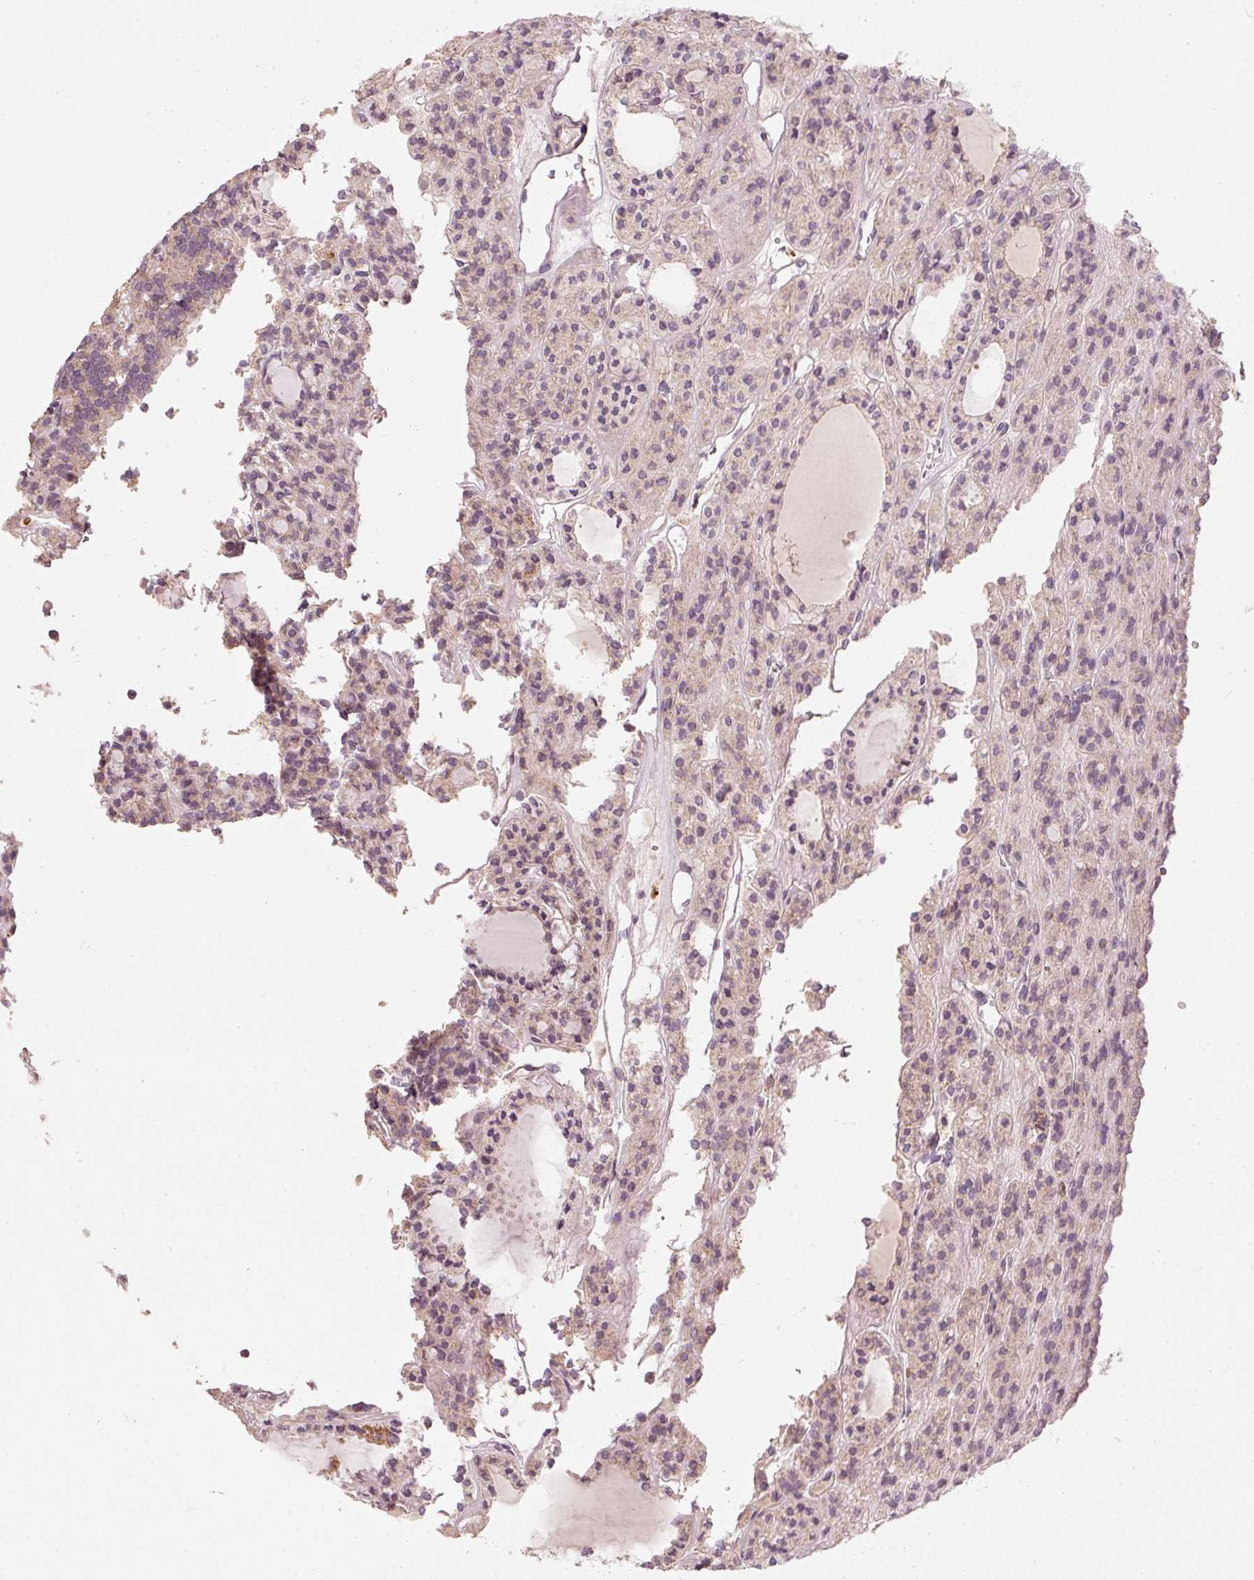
{"staining": {"intensity": "weak", "quantity": ">75%", "location": "cytoplasmic/membranous"}, "tissue": "thyroid cancer", "cell_type": "Tumor cells", "image_type": "cancer", "snomed": [{"axis": "morphology", "description": "Follicular adenoma carcinoma, NOS"}, {"axis": "topography", "description": "Thyroid gland"}], "caption": "The immunohistochemical stain shows weak cytoplasmic/membranous expression in tumor cells of thyroid follicular adenoma carcinoma tissue.", "gene": "MTHFD1L", "patient": {"sex": "female", "age": 63}}